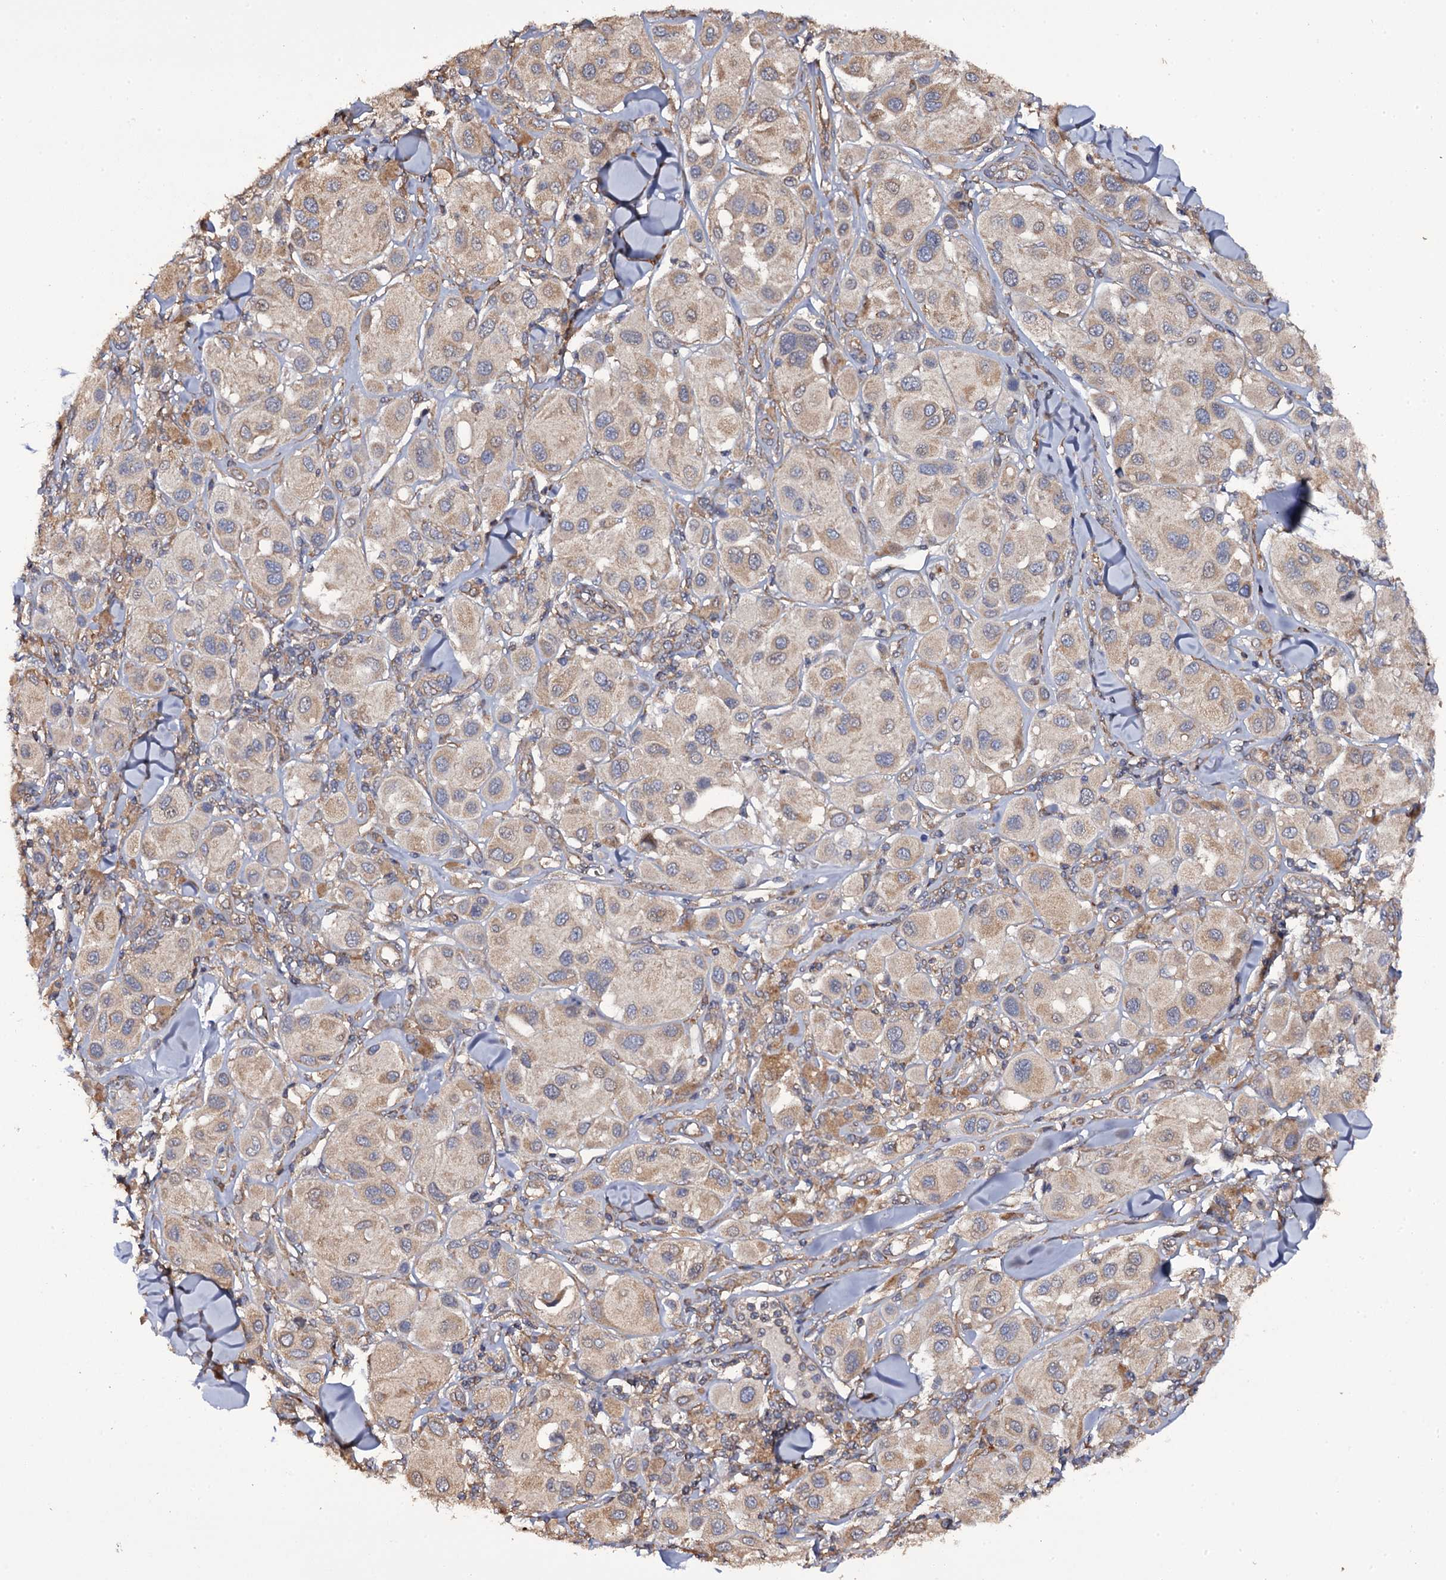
{"staining": {"intensity": "weak", "quantity": "25%-75%", "location": "cytoplasmic/membranous"}, "tissue": "melanoma", "cell_type": "Tumor cells", "image_type": "cancer", "snomed": [{"axis": "morphology", "description": "Malignant melanoma, Metastatic site"}, {"axis": "topography", "description": "Skin"}], "caption": "Weak cytoplasmic/membranous positivity for a protein is appreciated in about 25%-75% of tumor cells of melanoma using IHC.", "gene": "TTC23", "patient": {"sex": "male", "age": 41}}